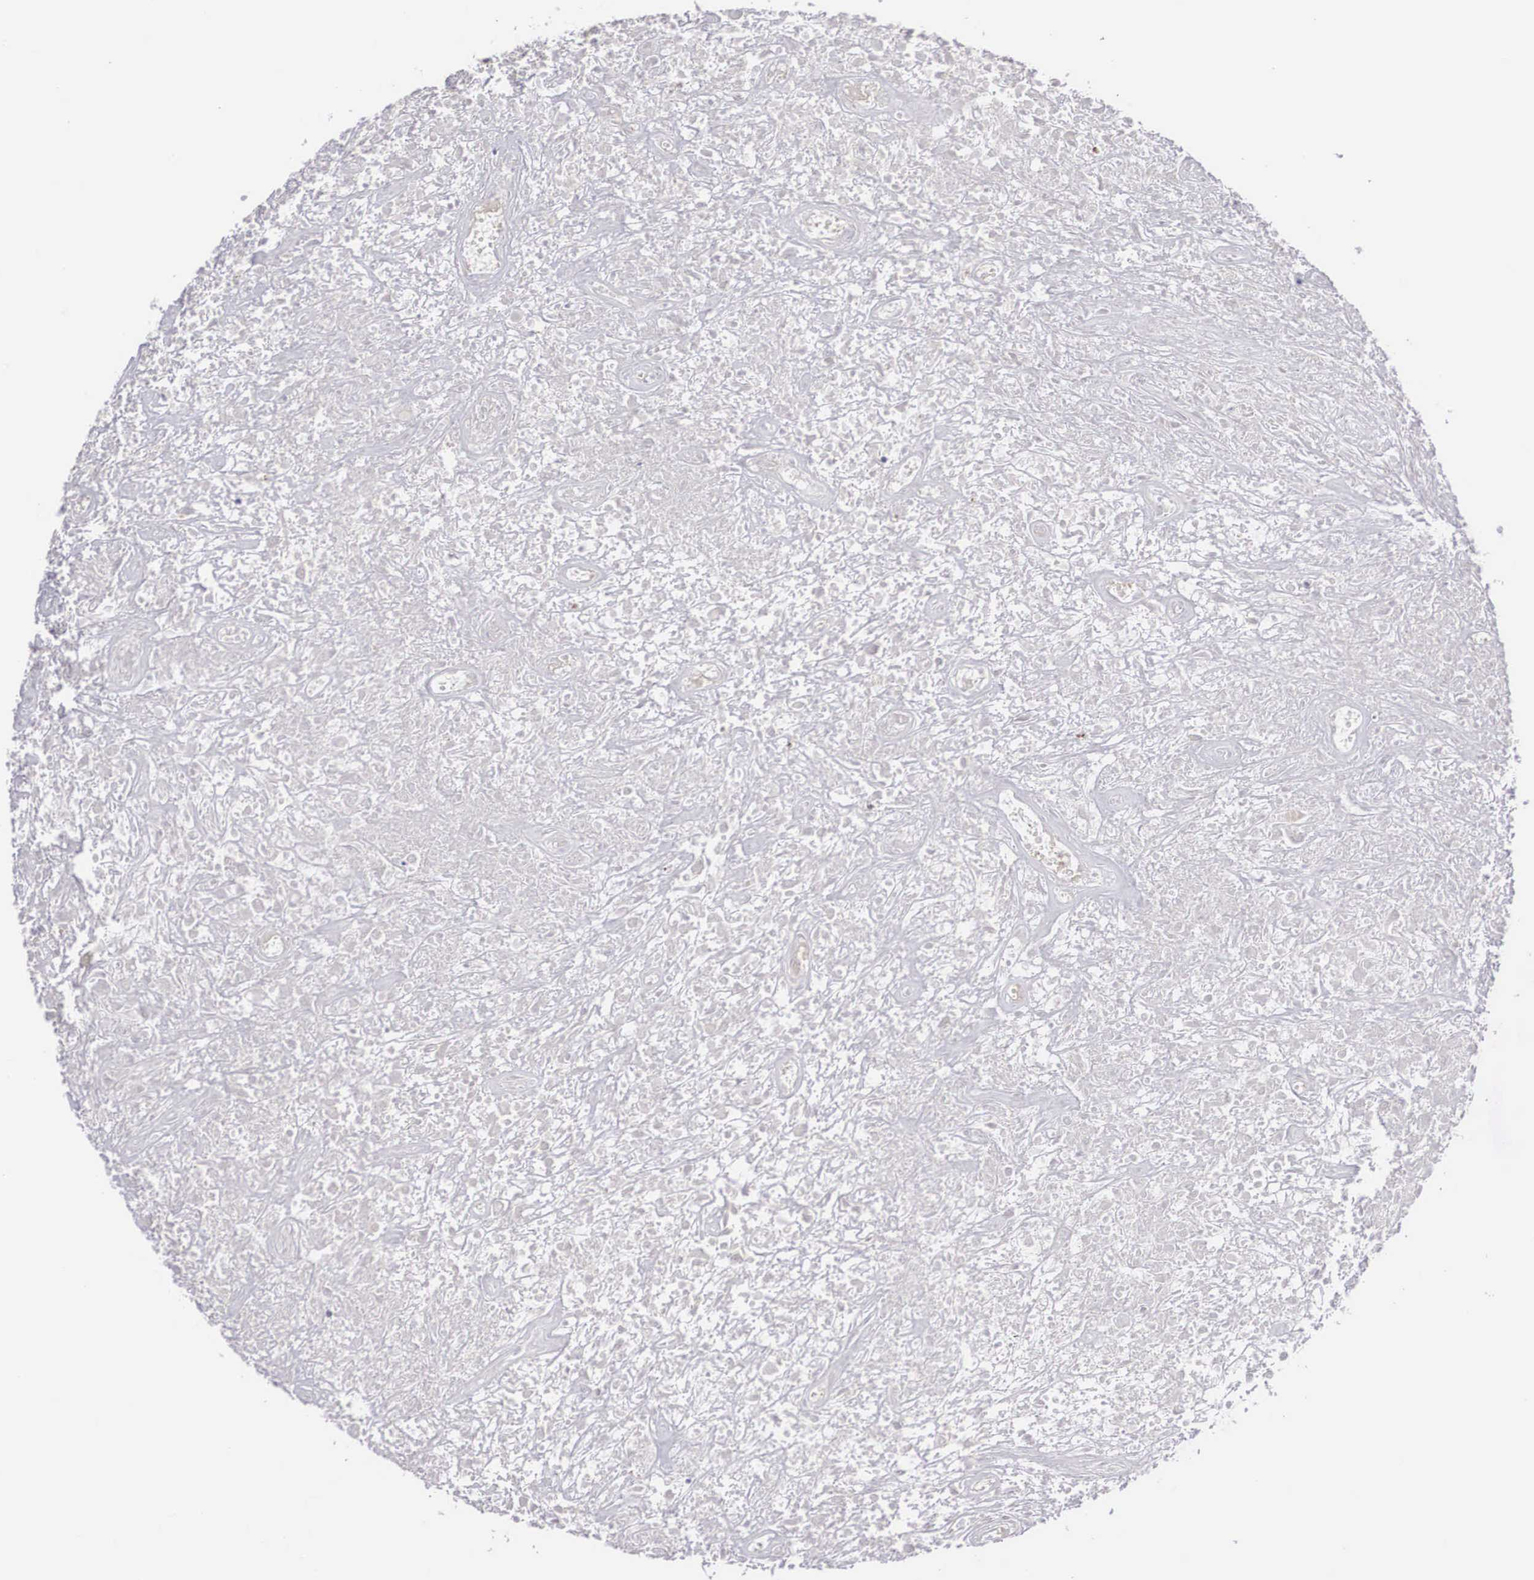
{"staining": {"intensity": "weak", "quantity": "25%-75%", "location": "cytoplasmic/membranous,nuclear"}, "tissue": "lymphoma", "cell_type": "Tumor cells", "image_type": "cancer", "snomed": [{"axis": "morphology", "description": "Hodgkin's disease, NOS"}, {"axis": "topography", "description": "Lymph node"}], "caption": "This is a histology image of immunohistochemistry (IHC) staining of lymphoma, which shows weak staining in the cytoplasmic/membranous and nuclear of tumor cells.", "gene": "NINL", "patient": {"sex": "male", "age": 46}}